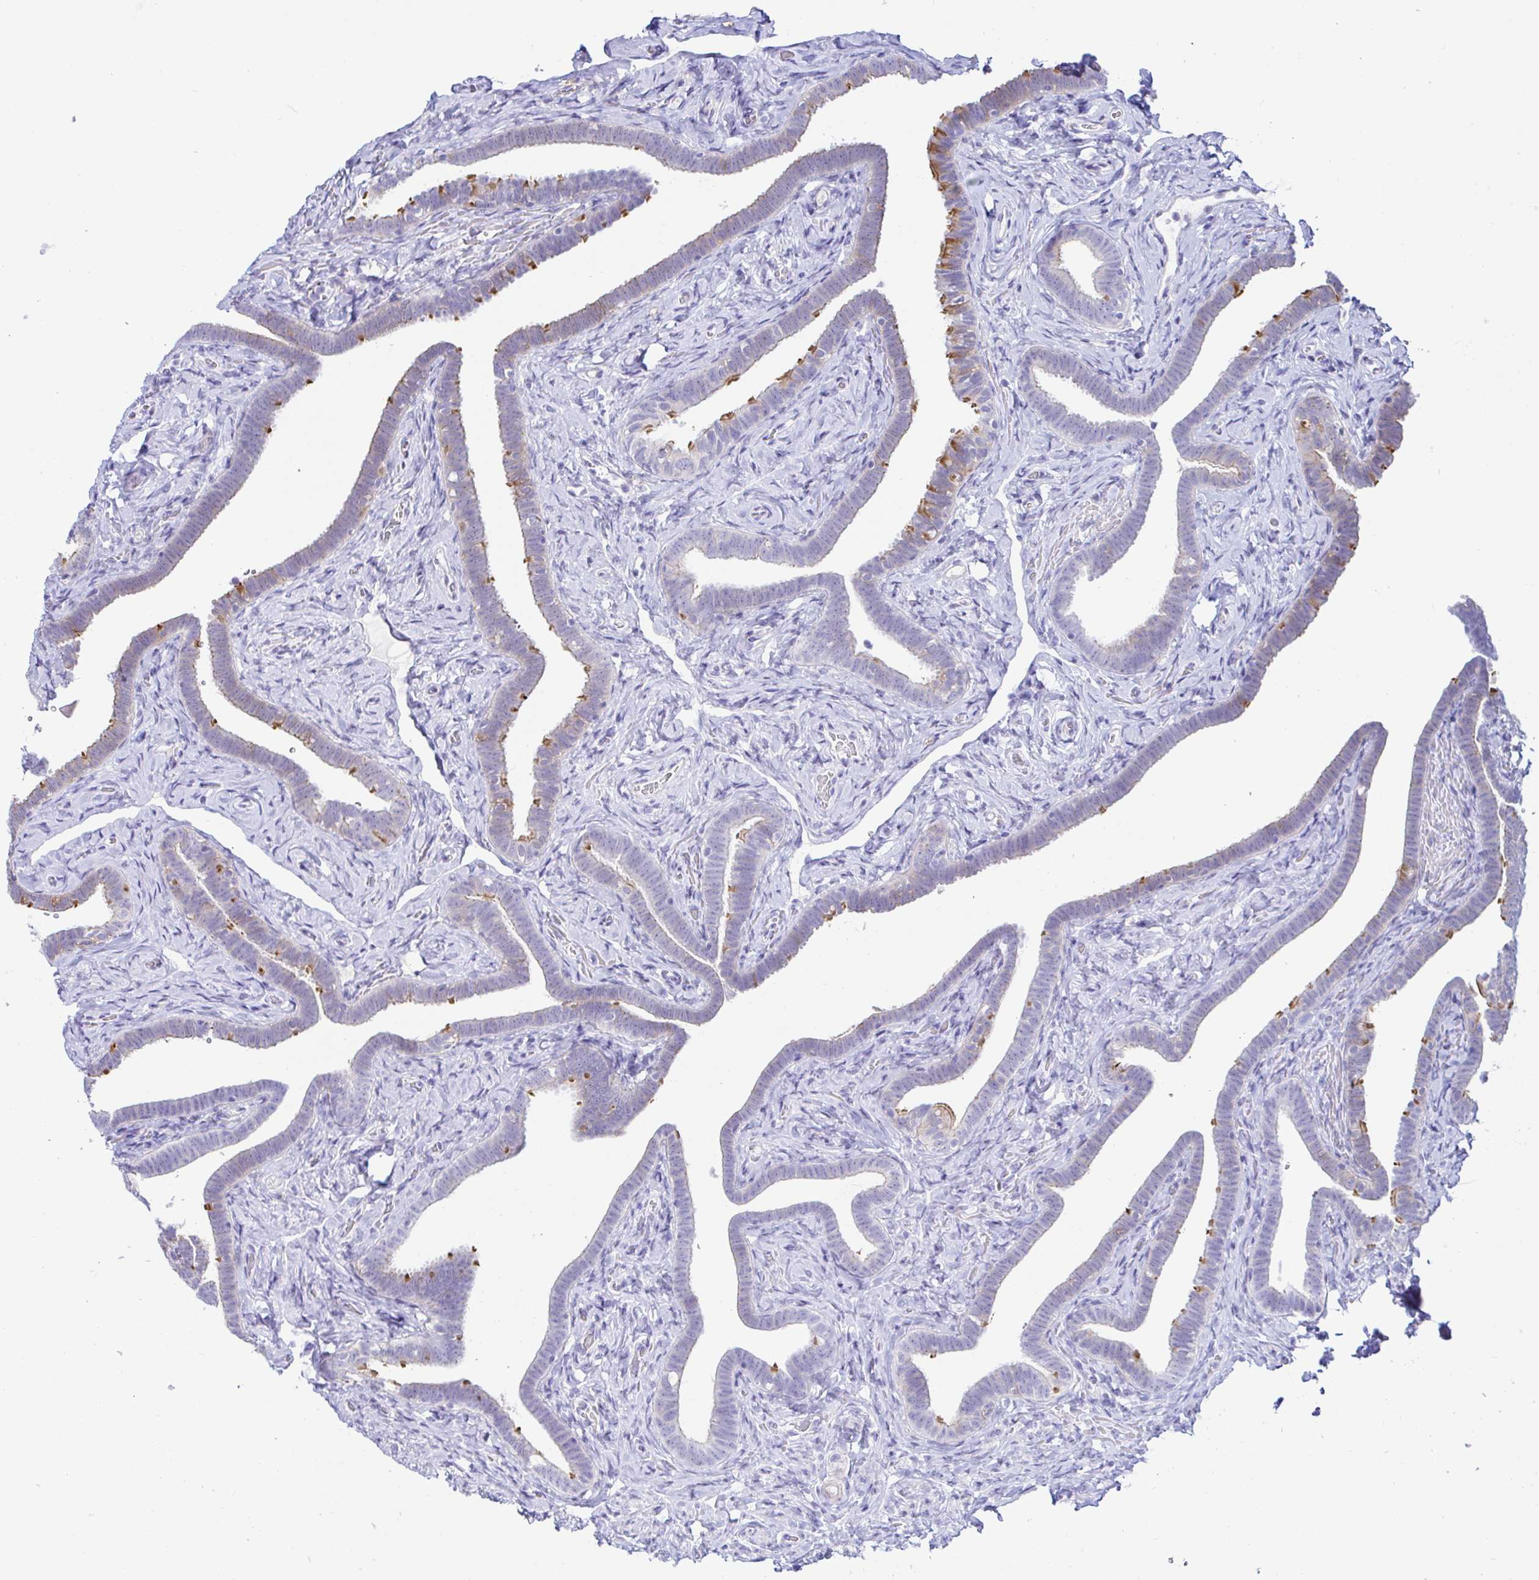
{"staining": {"intensity": "moderate", "quantity": "25%-75%", "location": "cytoplasmic/membranous"}, "tissue": "fallopian tube", "cell_type": "Glandular cells", "image_type": "normal", "snomed": [{"axis": "morphology", "description": "Normal tissue, NOS"}, {"axis": "topography", "description": "Fallopian tube"}], "caption": "Immunohistochemical staining of unremarkable human fallopian tube shows moderate cytoplasmic/membranous protein staining in approximately 25%-75% of glandular cells. Immunohistochemistry (ihc) stains the protein of interest in brown and the nuclei are stained blue.", "gene": "PINLYP", "patient": {"sex": "female", "age": 69}}